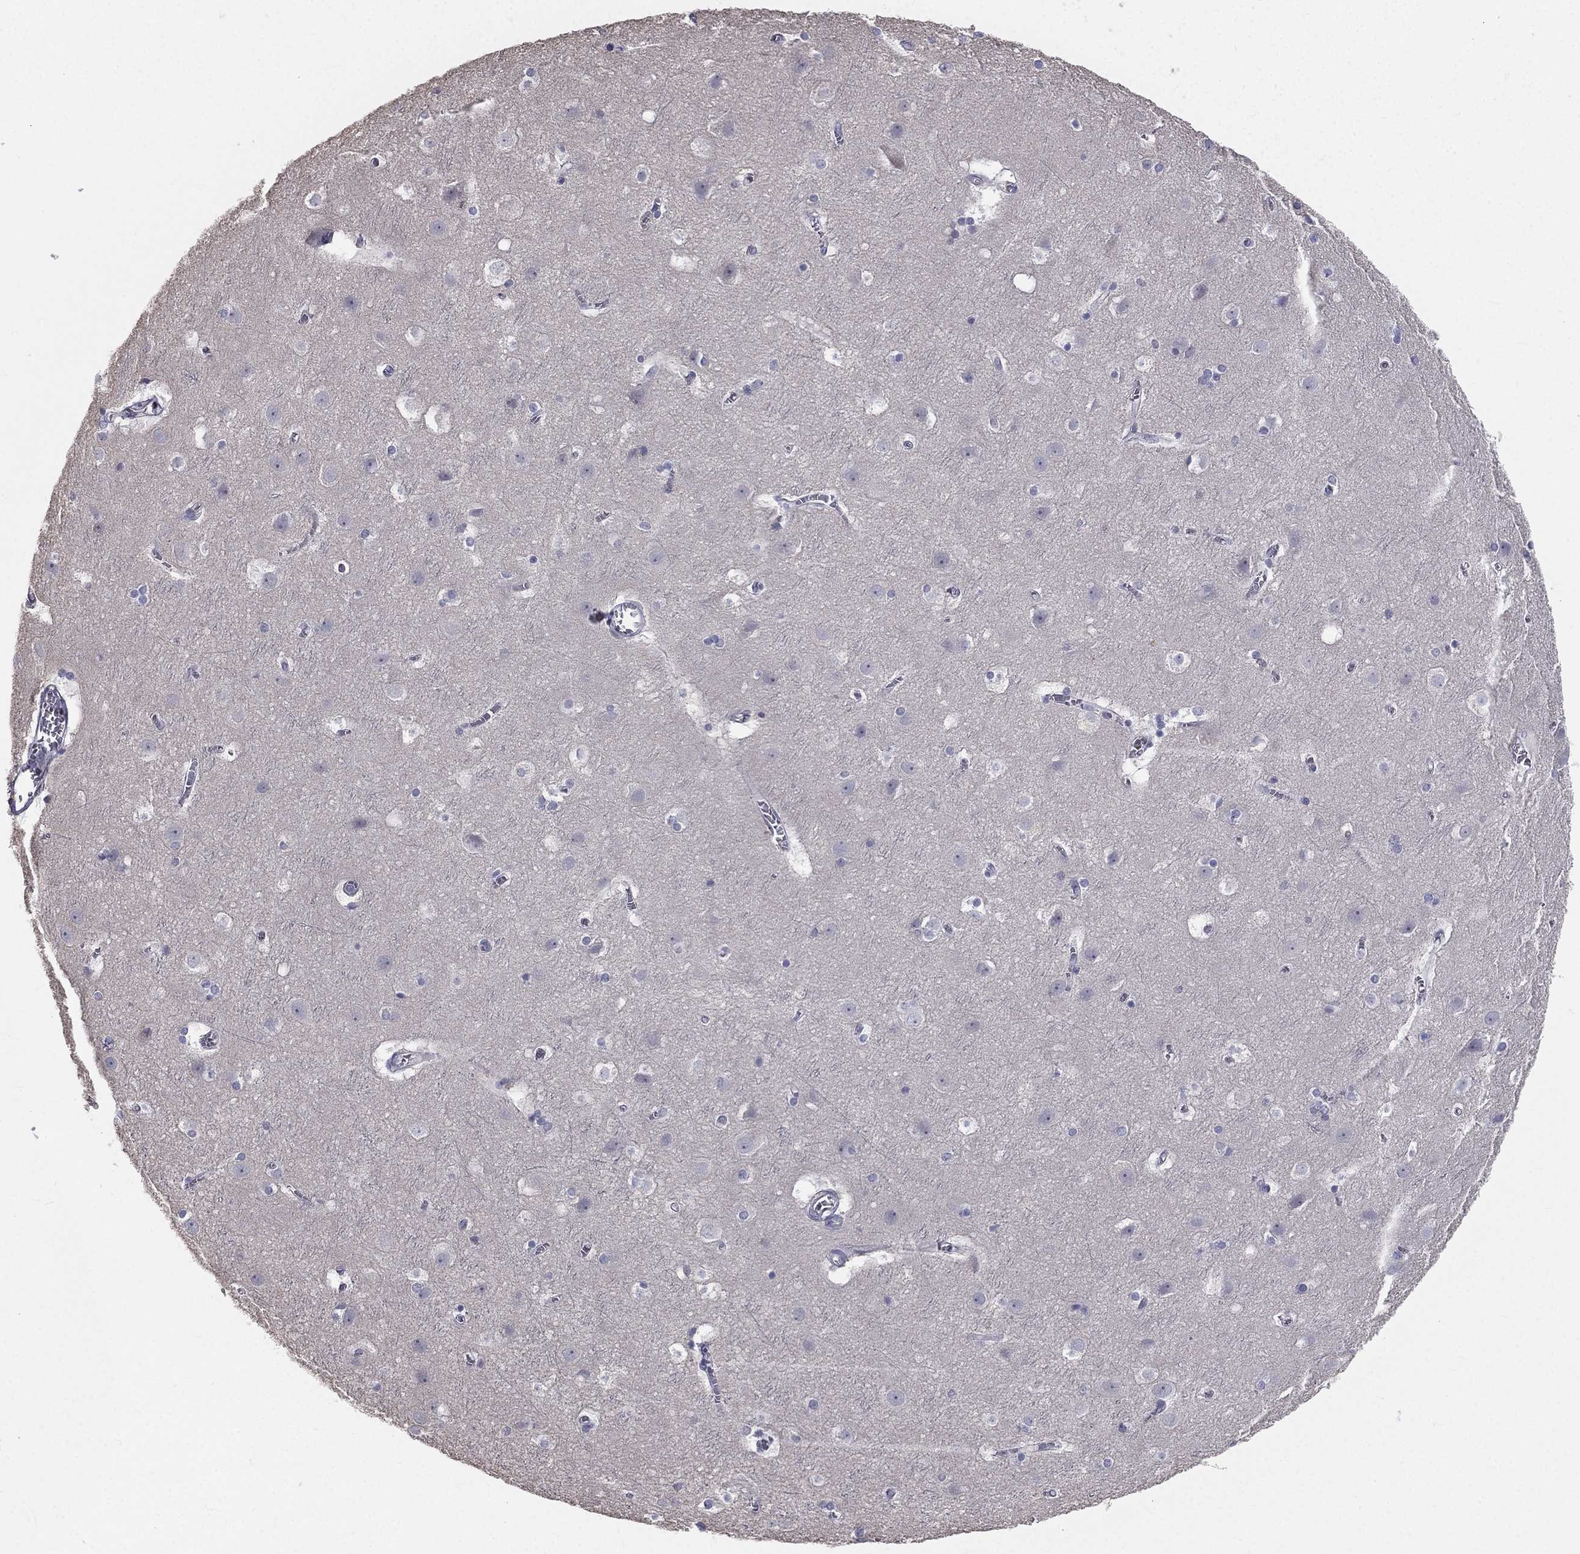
{"staining": {"intensity": "negative", "quantity": "none", "location": "none"}, "tissue": "cerebral cortex", "cell_type": "Endothelial cells", "image_type": "normal", "snomed": [{"axis": "morphology", "description": "Normal tissue, NOS"}, {"axis": "topography", "description": "Cerebral cortex"}], "caption": "IHC of unremarkable human cerebral cortex reveals no expression in endothelial cells.", "gene": "MUC13", "patient": {"sex": "male", "age": 59}}